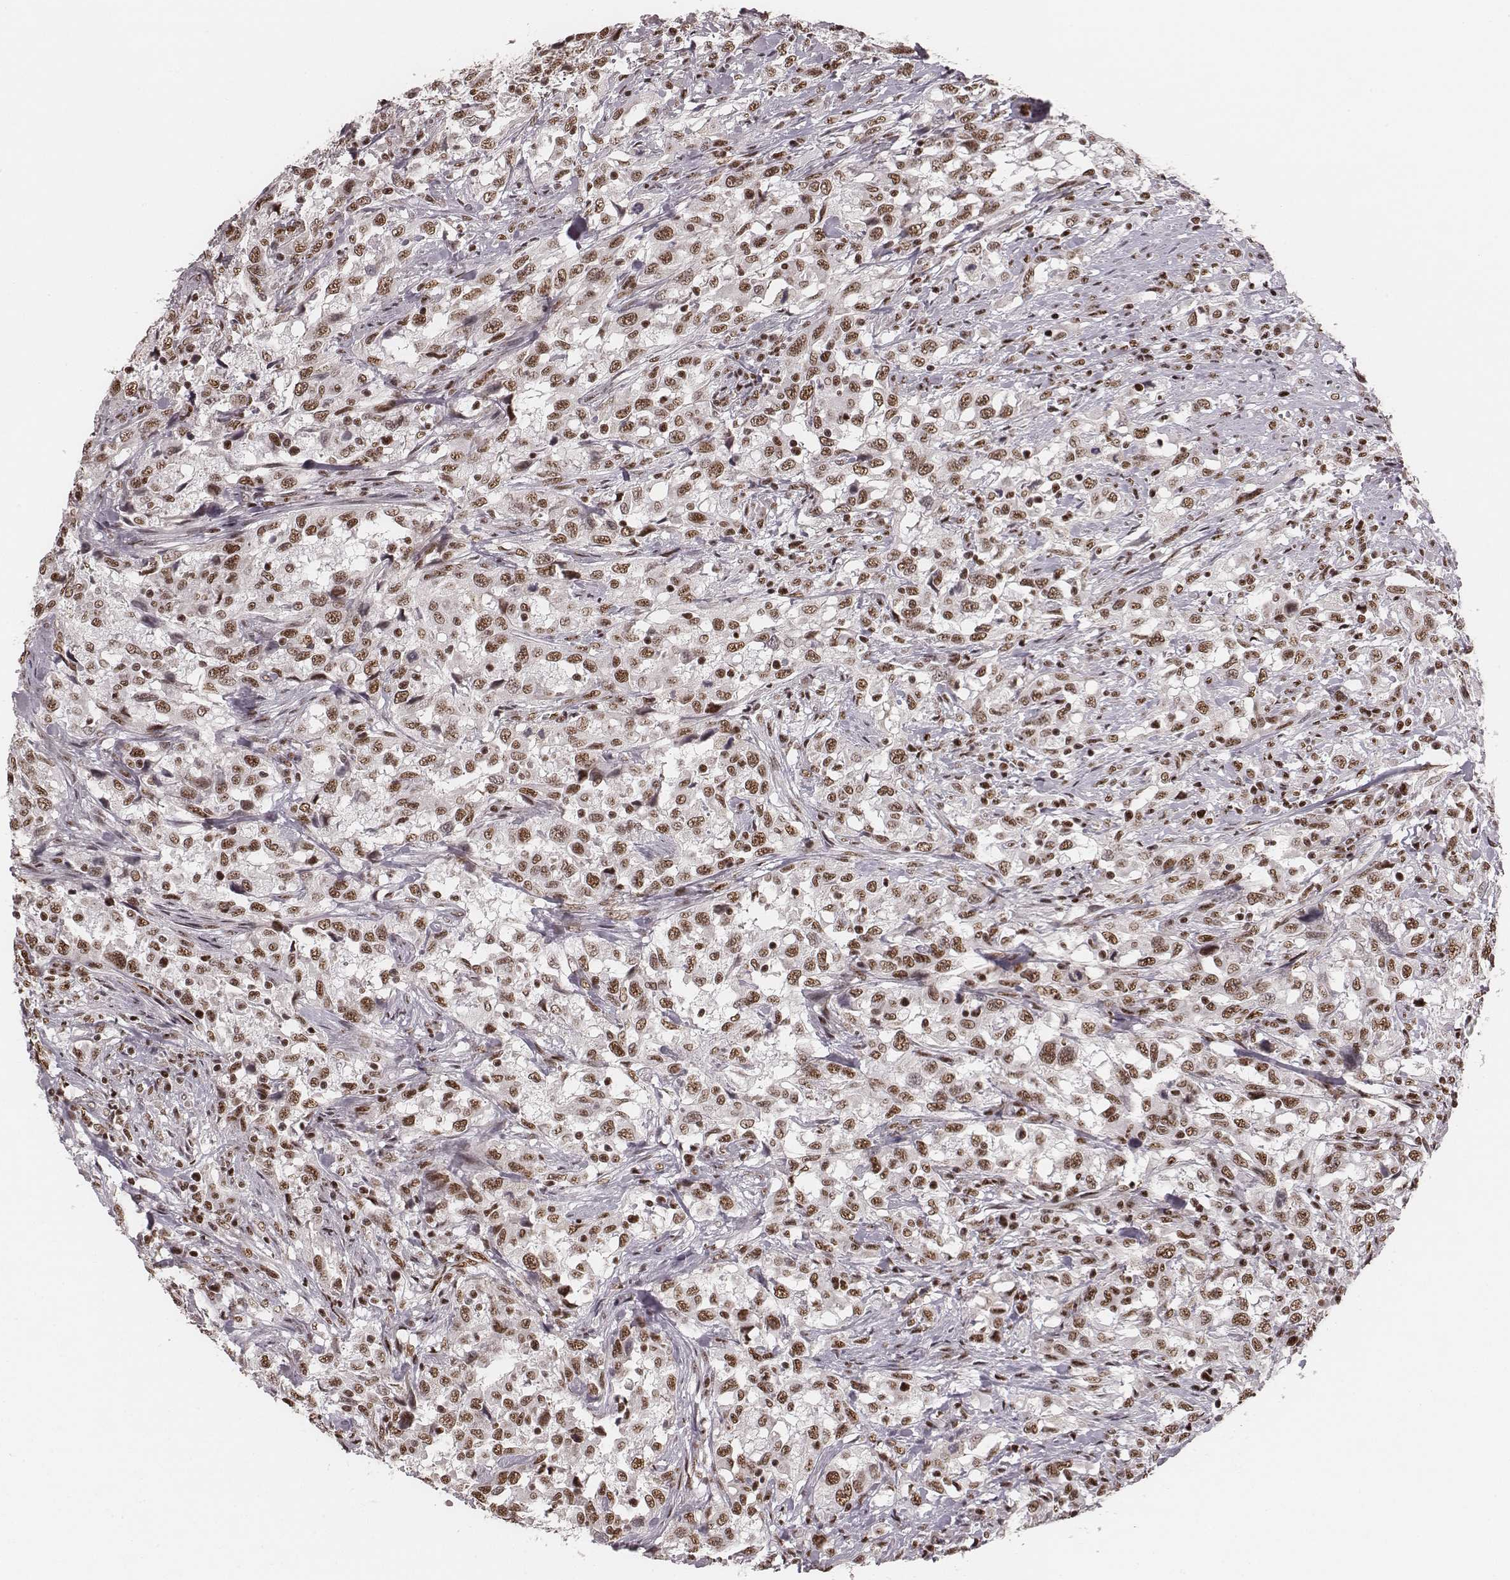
{"staining": {"intensity": "moderate", "quantity": ">75%", "location": "nuclear"}, "tissue": "urothelial cancer", "cell_type": "Tumor cells", "image_type": "cancer", "snomed": [{"axis": "morphology", "description": "Urothelial carcinoma, NOS"}, {"axis": "morphology", "description": "Urothelial carcinoma, High grade"}, {"axis": "topography", "description": "Urinary bladder"}], "caption": "This is a photomicrograph of immunohistochemistry staining of transitional cell carcinoma, which shows moderate staining in the nuclear of tumor cells.", "gene": "LUC7L", "patient": {"sex": "female", "age": 64}}